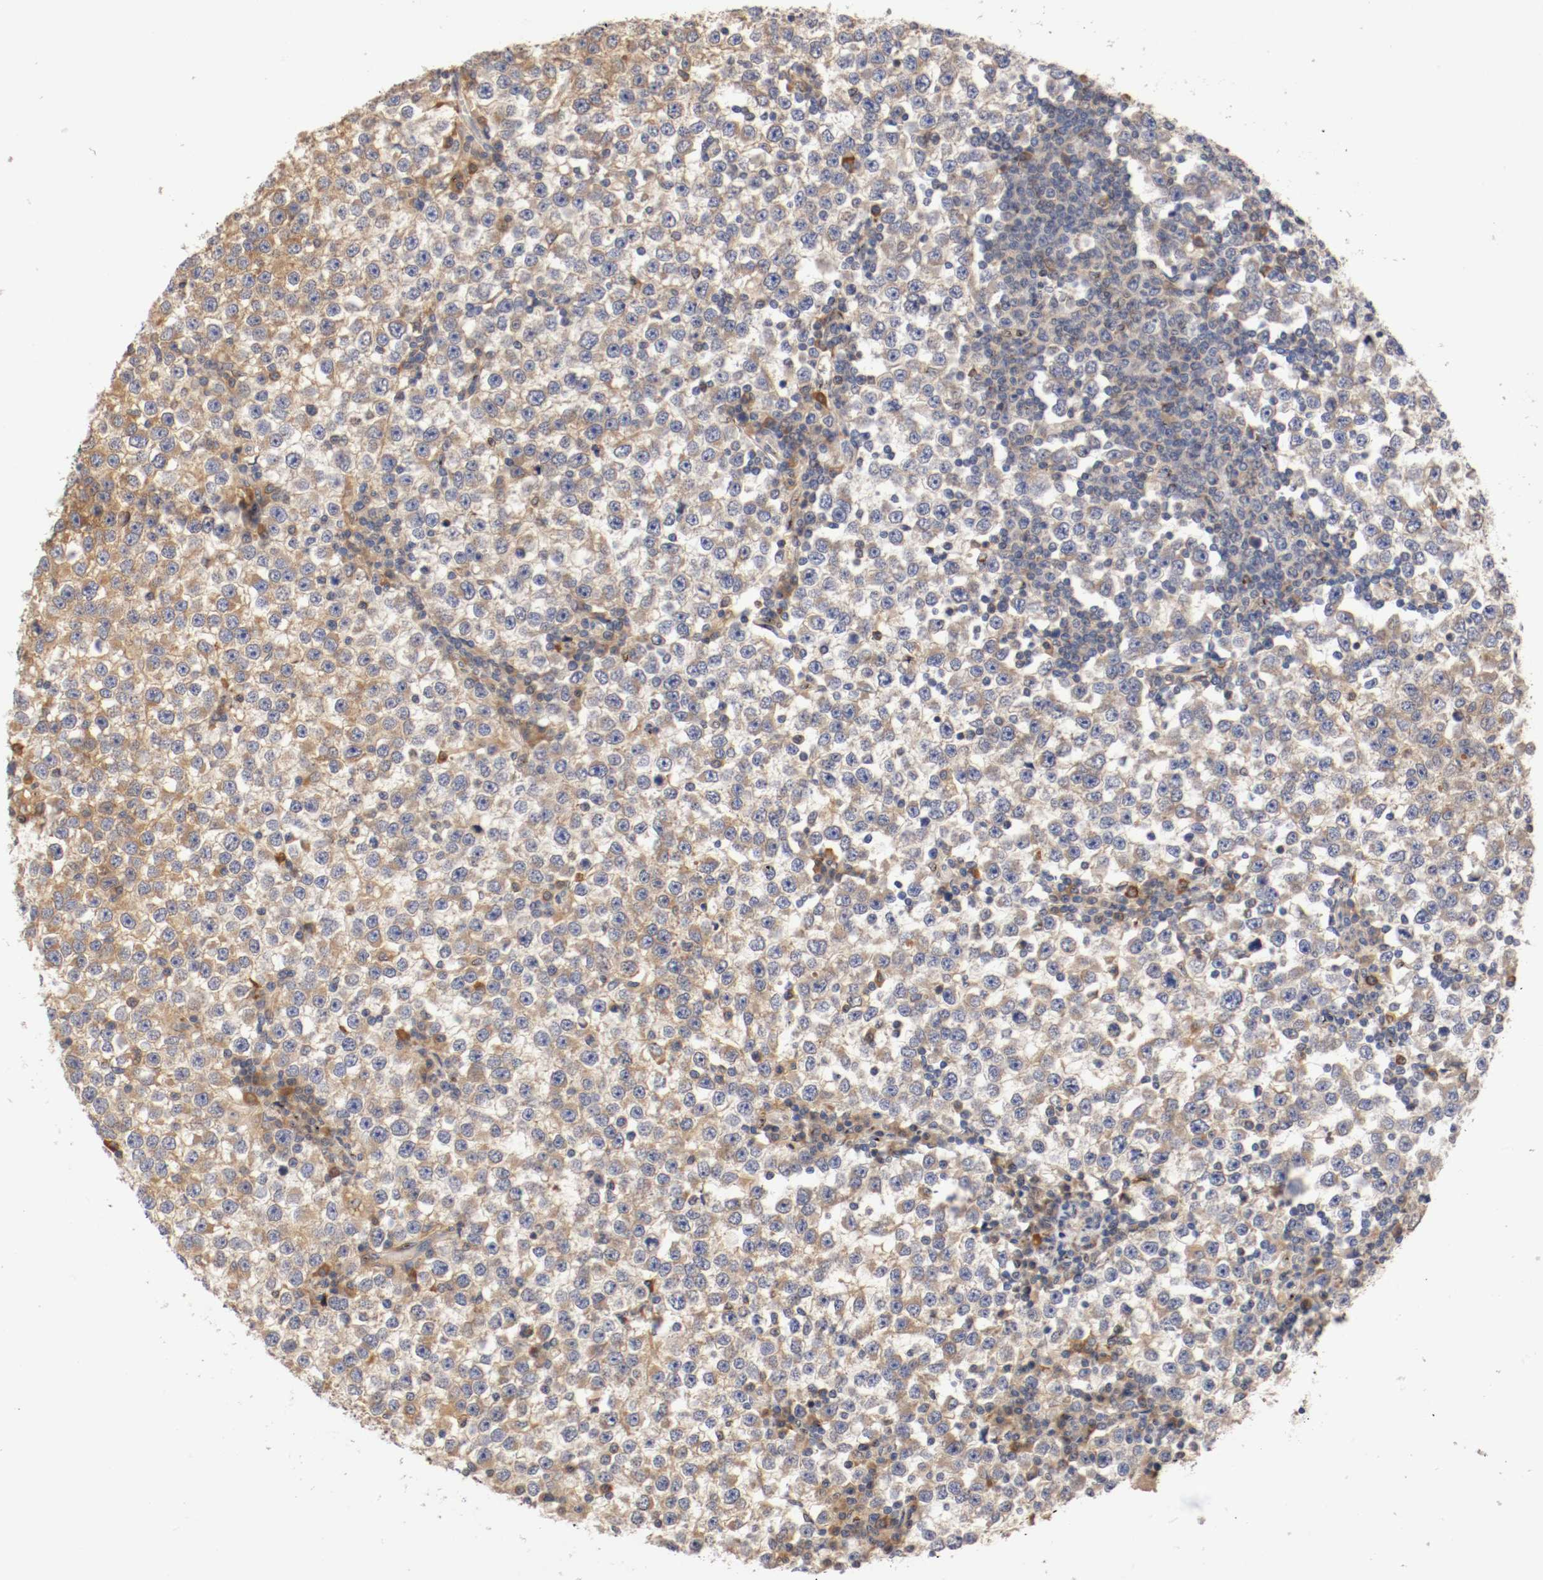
{"staining": {"intensity": "weak", "quantity": "25%-75%", "location": "cytoplasmic/membranous"}, "tissue": "testis cancer", "cell_type": "Tumor cells", "image_type": "cancer", "snomed": [{"axis": "morphology", "description": "Seminoma, NOS"}, {"axis": "topography", "description": "Testis"}], "caption": "Tumor cells display weak cytoplasmic/membranous expression in approximately 25%-75% of cells in testis cancer (seminoma).", "gene": "TNFSF13", "patient": {"sex": "male", "age": 65}}